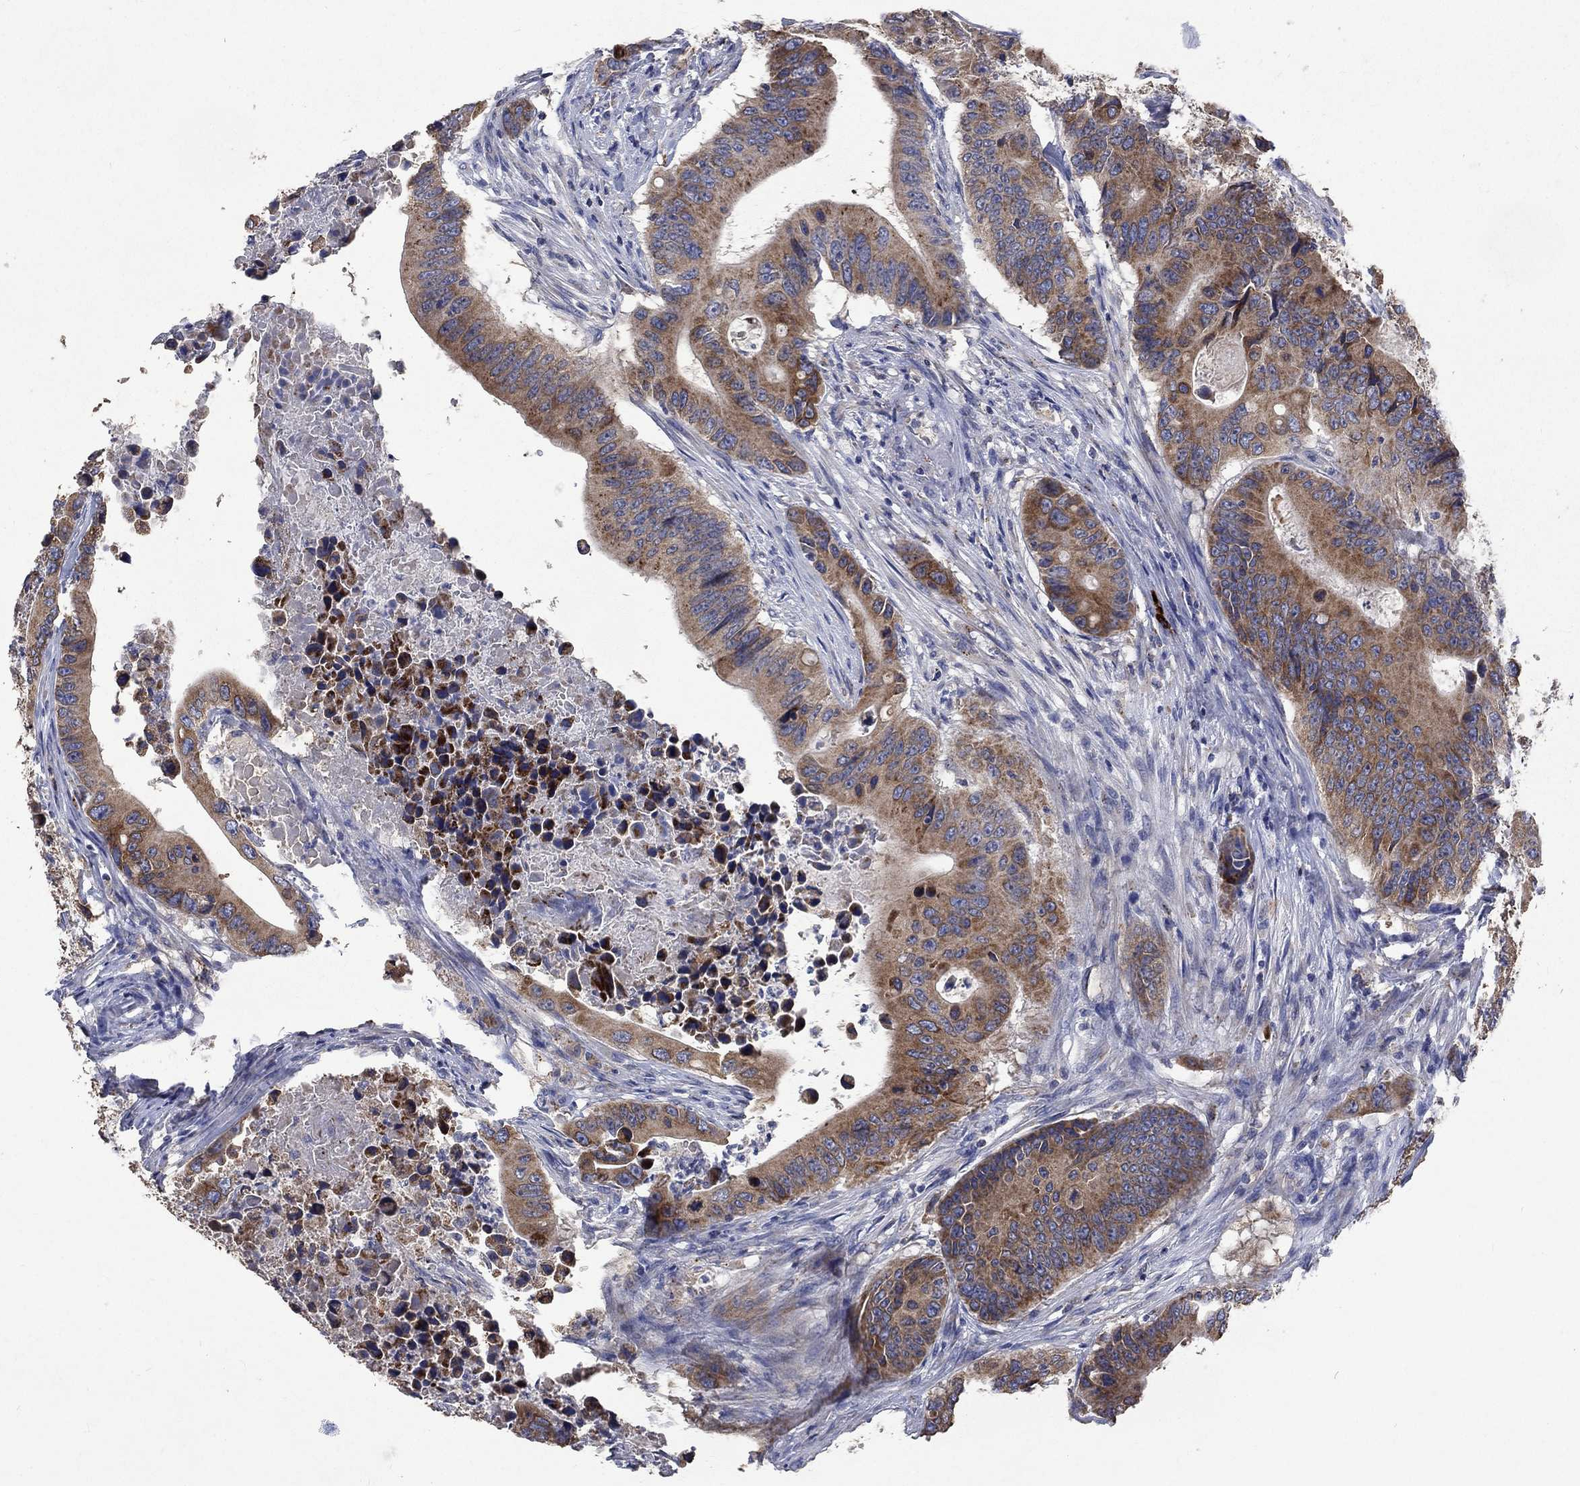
{"staining": {"intensity": "moderate", "quantity": ">75%", "location": "cytoplasmic/membranous"}, "tissue": "colorectal cancer", "cell_type": "Tumor cells", "image_type": "cancer", "snomed": [{"axis": "morphology", "description": "Adenocarcinoma, NOS"}, {"axis": "topography", "description": "Colon"}], "caption": "Human colorectal cancer stained with a protein marker displays moderate staining in tumor cells.", "gene": "UGT8", "patient": {"sex": "female", "age": 90}}